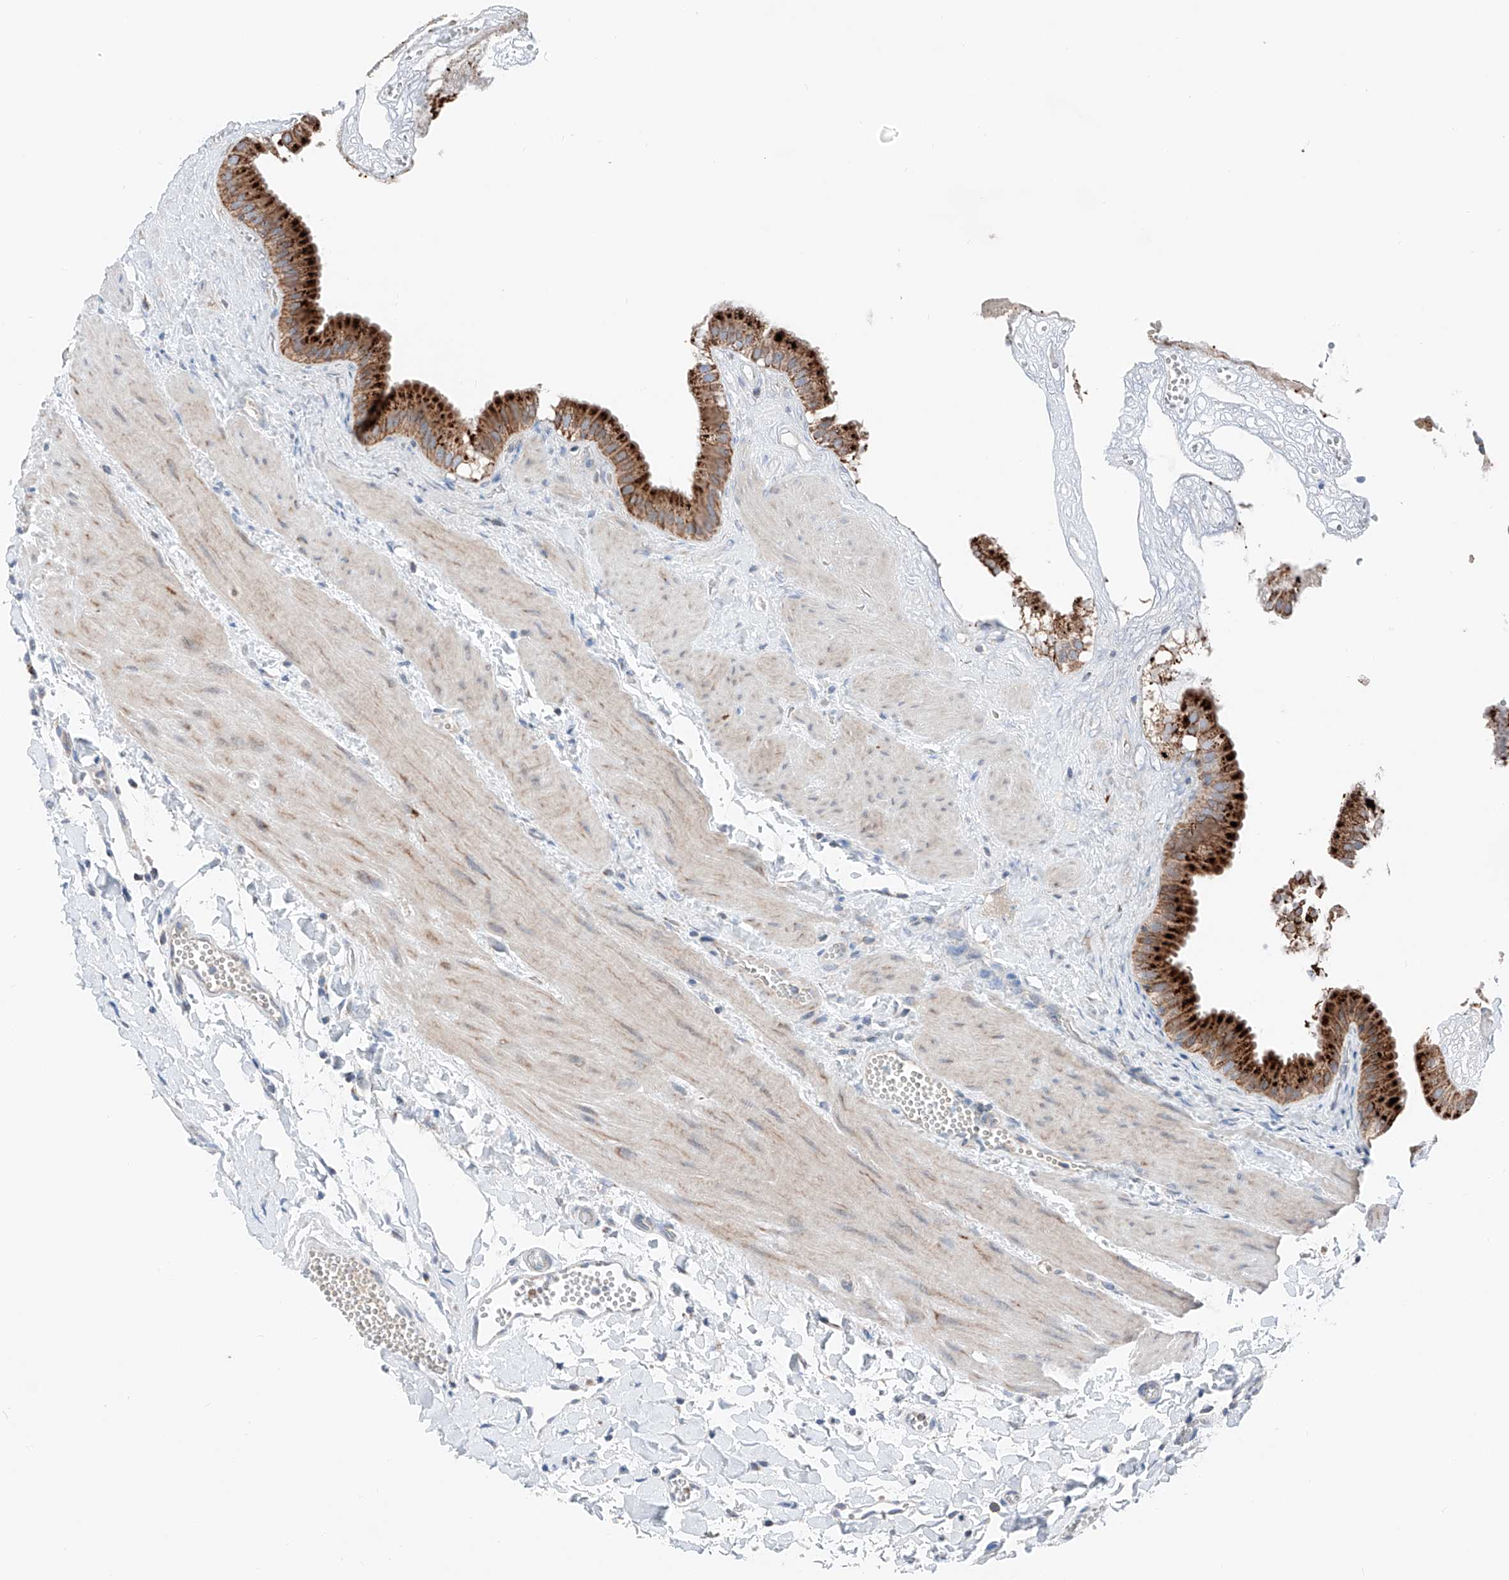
{"staining": {"intensity": "strong", "quantity": ">75%", "location": "cytoplasmic/membranous"}, "tissue": "gallbladder", "cell_type": "Glandular cells", "image_type": "normal", "snomed": [{"axis": "morphology", "description": "Normal tissue, NOS"}, {"axis": "topography", "description": "Gallbladder"}], "caption": "Immunohistochemical staining of normal gallbladder reveals strong cytoplasmic/membranous protein positivity in approximately >75% of glandular cells. The staining is performed using DAB brown chromogen to label protein expression. The nuclei are counter-stained blue using hematoxylin.", "gene": "MRAP", "patient": {"sex": "male", "age": 55}}